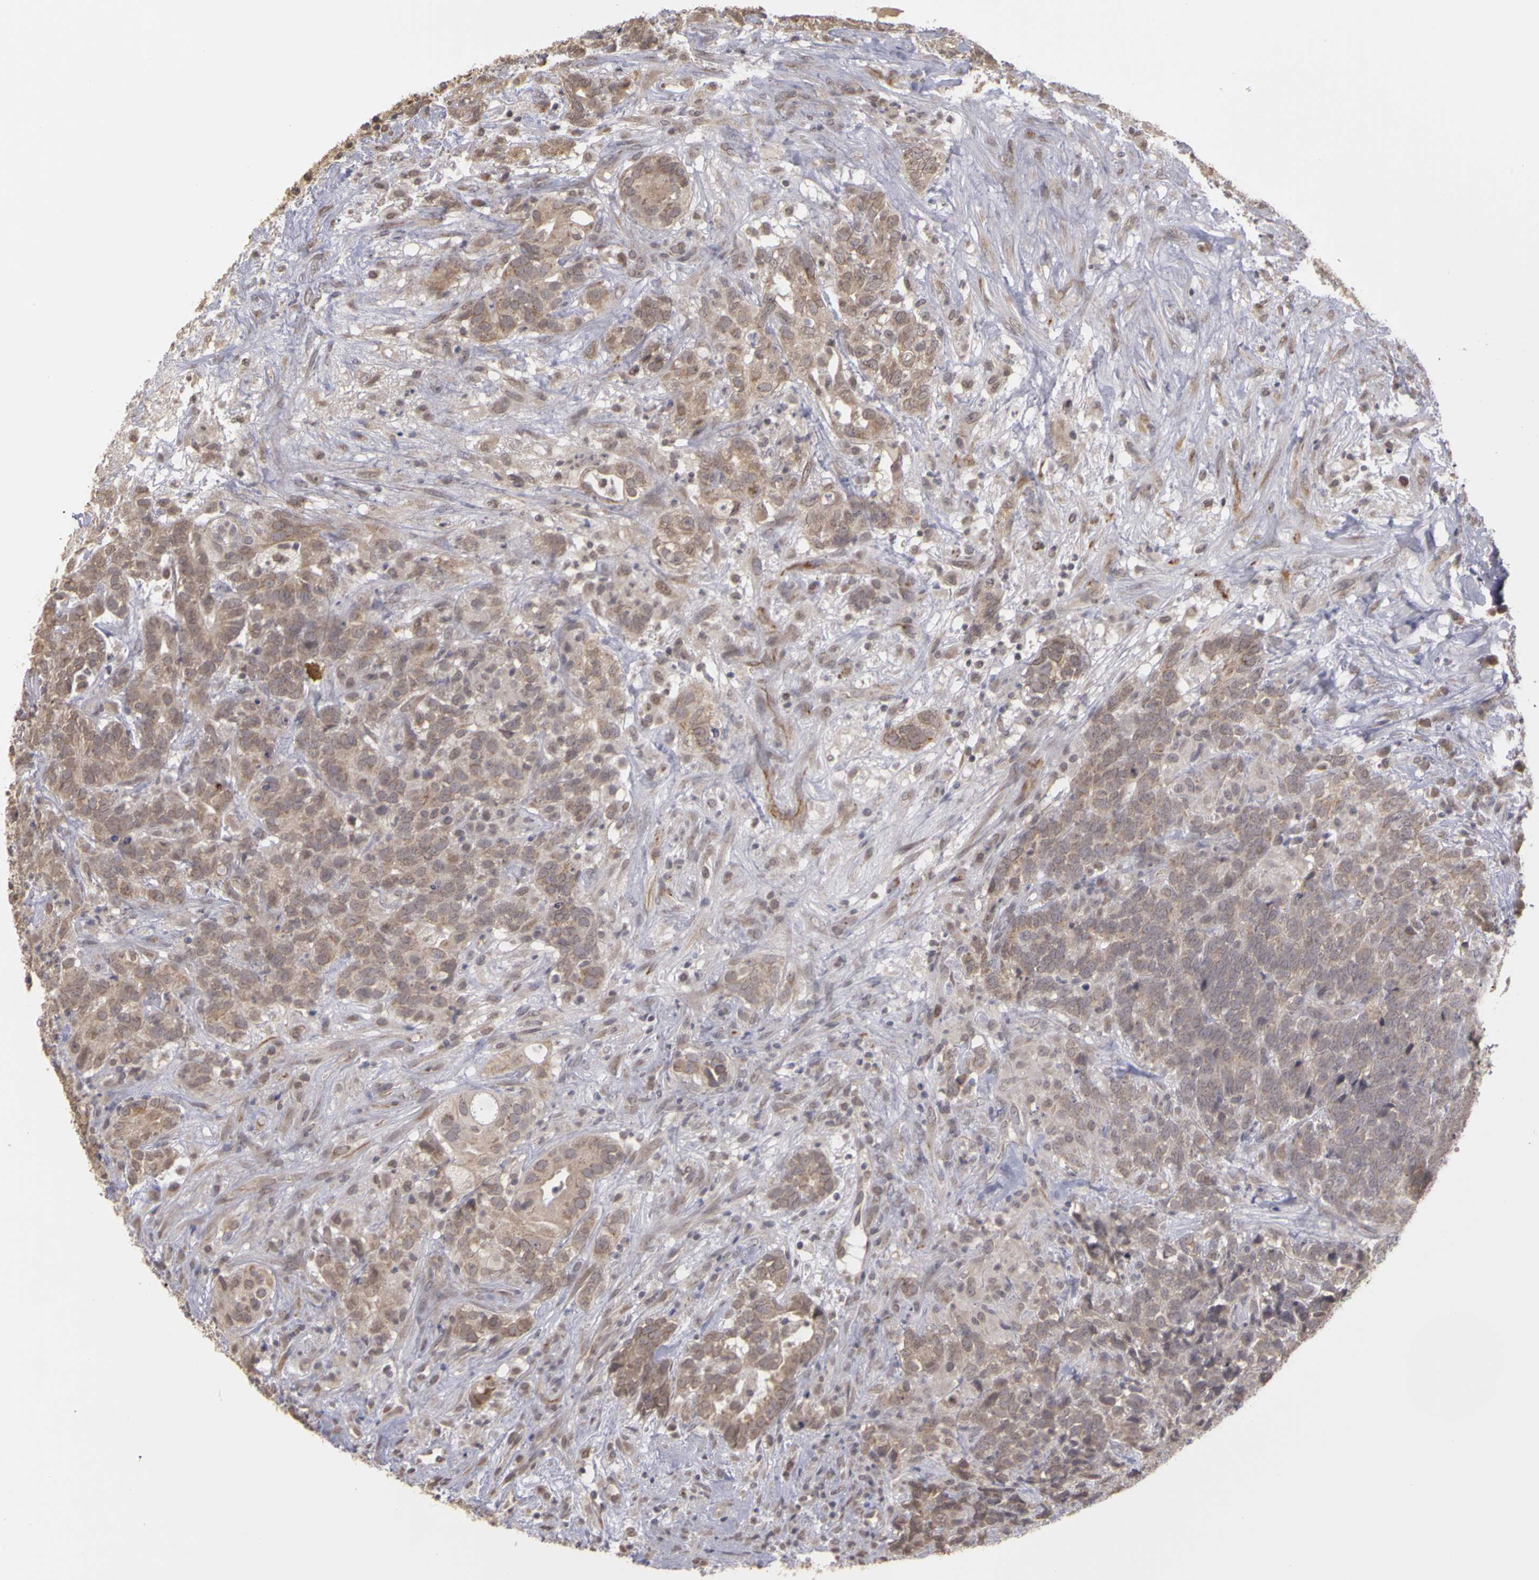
{"staining": {"intensity": "weak", "quantity": ">75%", "location": "cytoplasmic/membranous"}, "tissue": "testis cancer", "cell_type": "Tumor cells", "image_type": "cancer", "snomed": [{"axis": "morphology", "description": "Carcinoma, Embryonal, NOS"}, {"axis": "topography", "description": "Testis"}], "caption": "Immunohistochemistry image of neoplastic tissue: human testis cancer stained using immunohistochemistry exhibits low levels of weak protein expression localized specifically in the cytoplasmic/membranous of tumor cells, appearing as a cytoplasmic/membranous brown color.", "gene": "FRMD7", "patient": {"sex": "male", "age": 26}}